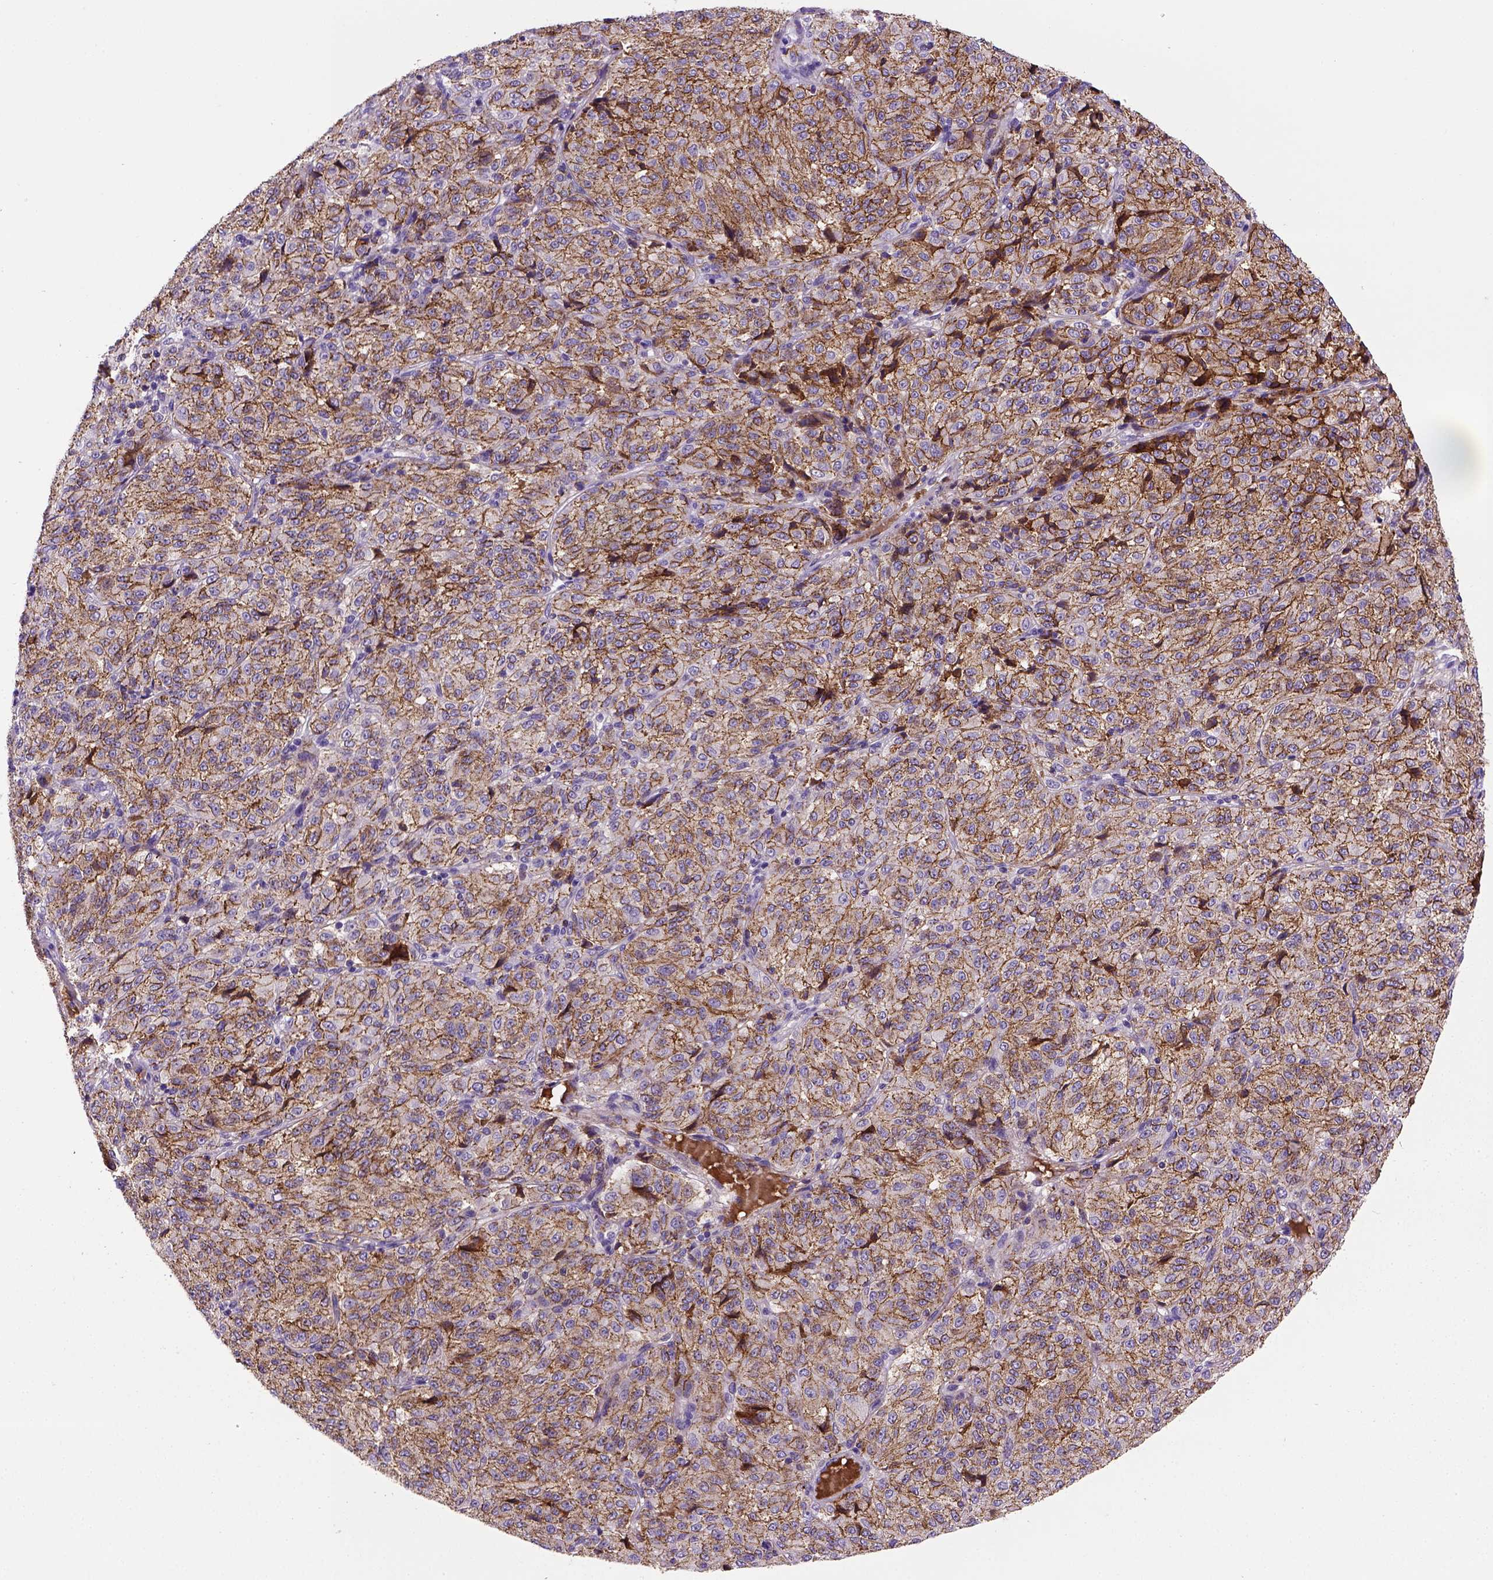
{"staining": {"intensity": "moderate", "quantity": ">75%", "location": "cytoplasmic/membranous"}, "tissue": "melanoma", "cell_type": "Tumor cells", "image_type": "cancer", "snomed": [{"axis": "morphology", "description": "Malignant melanoma, Metastatic site"}, {"axis": "topography", "description": "Brain"}], "caption": "Malignant melanoma (metastatic site) tissue exhibits moderate cytoplasmic/membranous positivity in about >75% of tumor cells", "gene": "CDH1", "patient": {"sex": "female", "age": 56}}